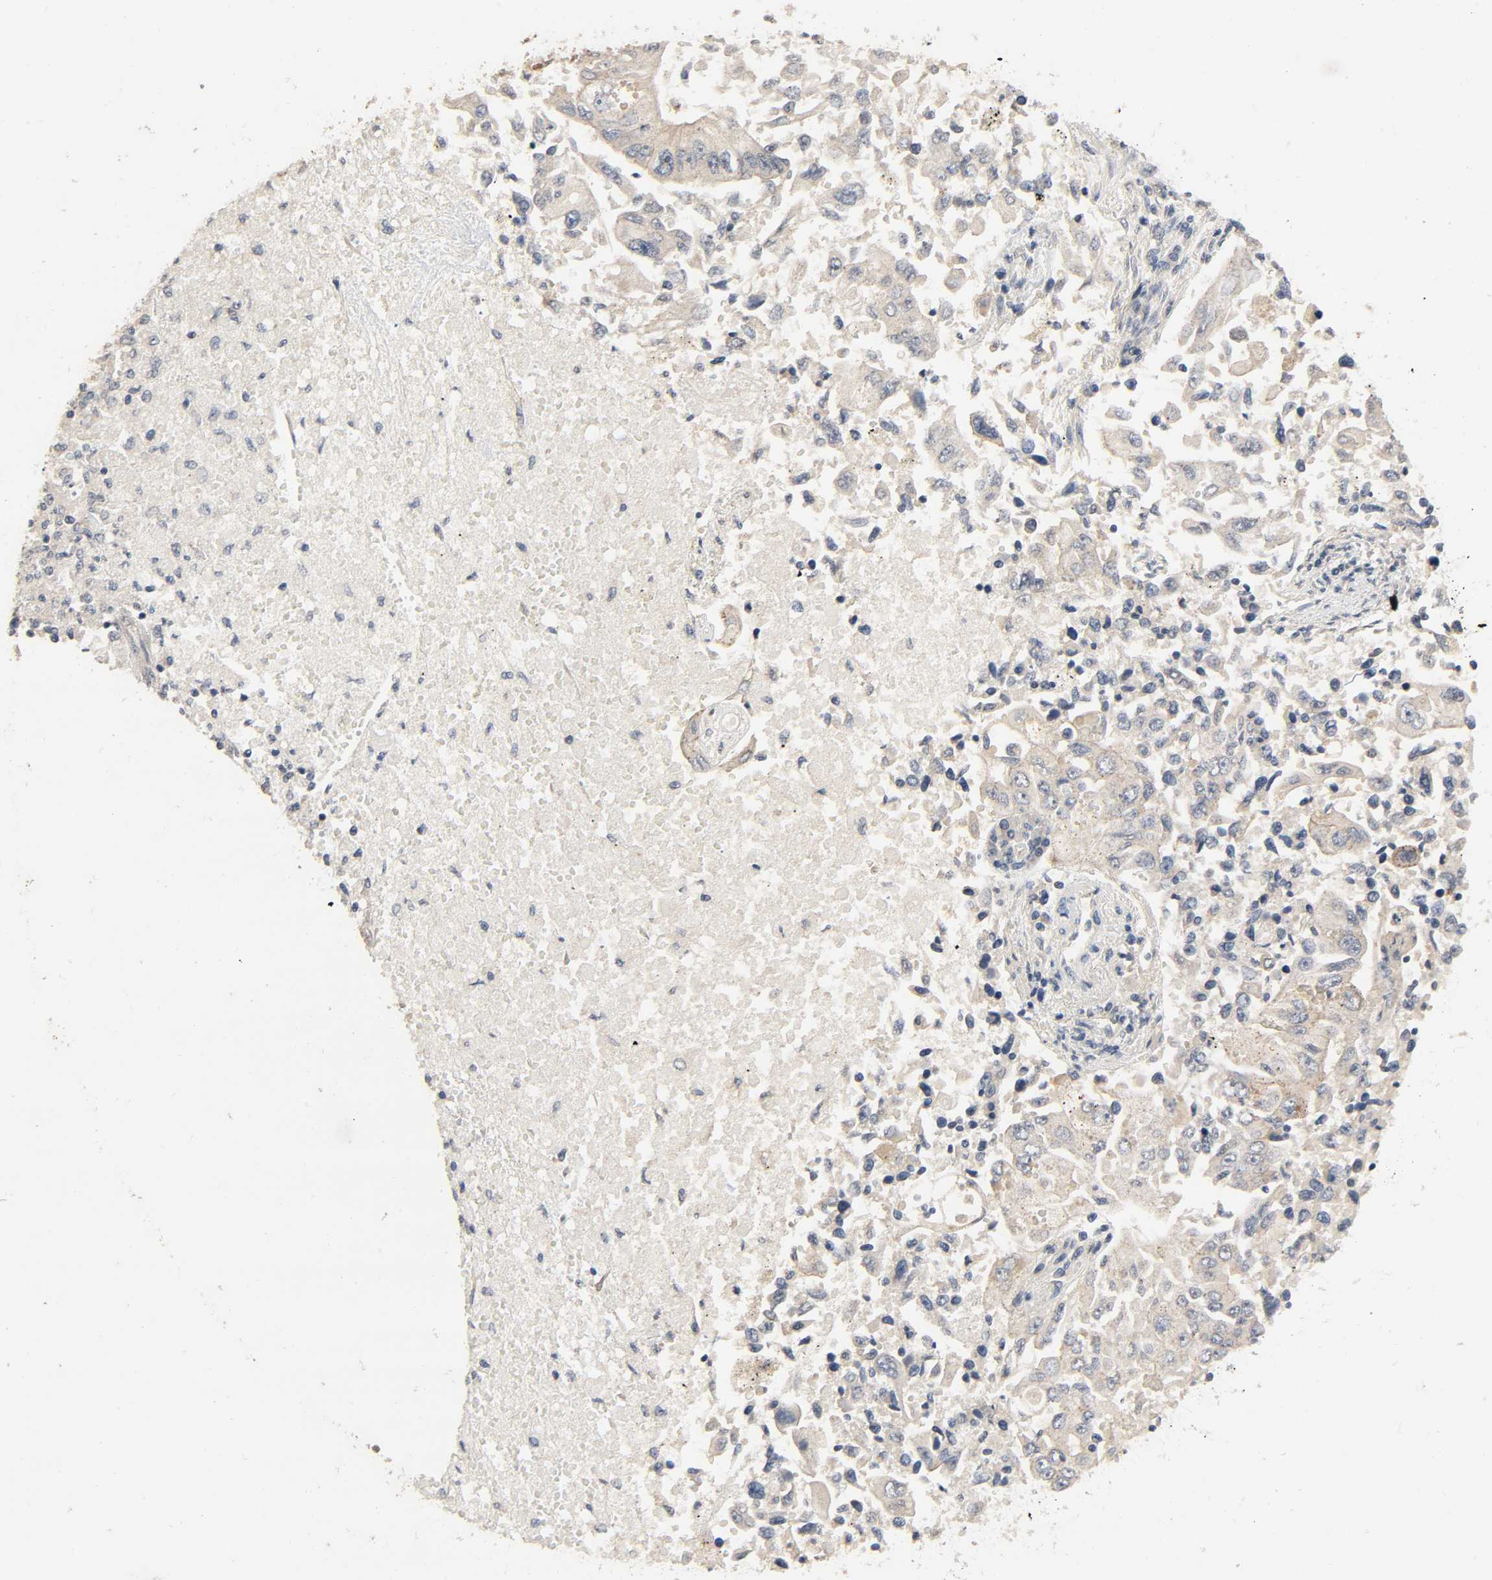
{"staining": {"intensity": "negative", "quantity": "none", "location": "none"}, "tissue": "lung cancer", "cell_type": "Tumor cells", "image_type": "cancer", "snomed": [{"axis": "morphology", "description": "Adenocarcinoma, NOS"}, {"axis": "topography", "description": "Lung"}], "caption": "Lung cancer stained for a protein using IHC shows no staining tumor cells.", "gene": "MAGEA8", "patient": {"sex": "male", "age": 84}}